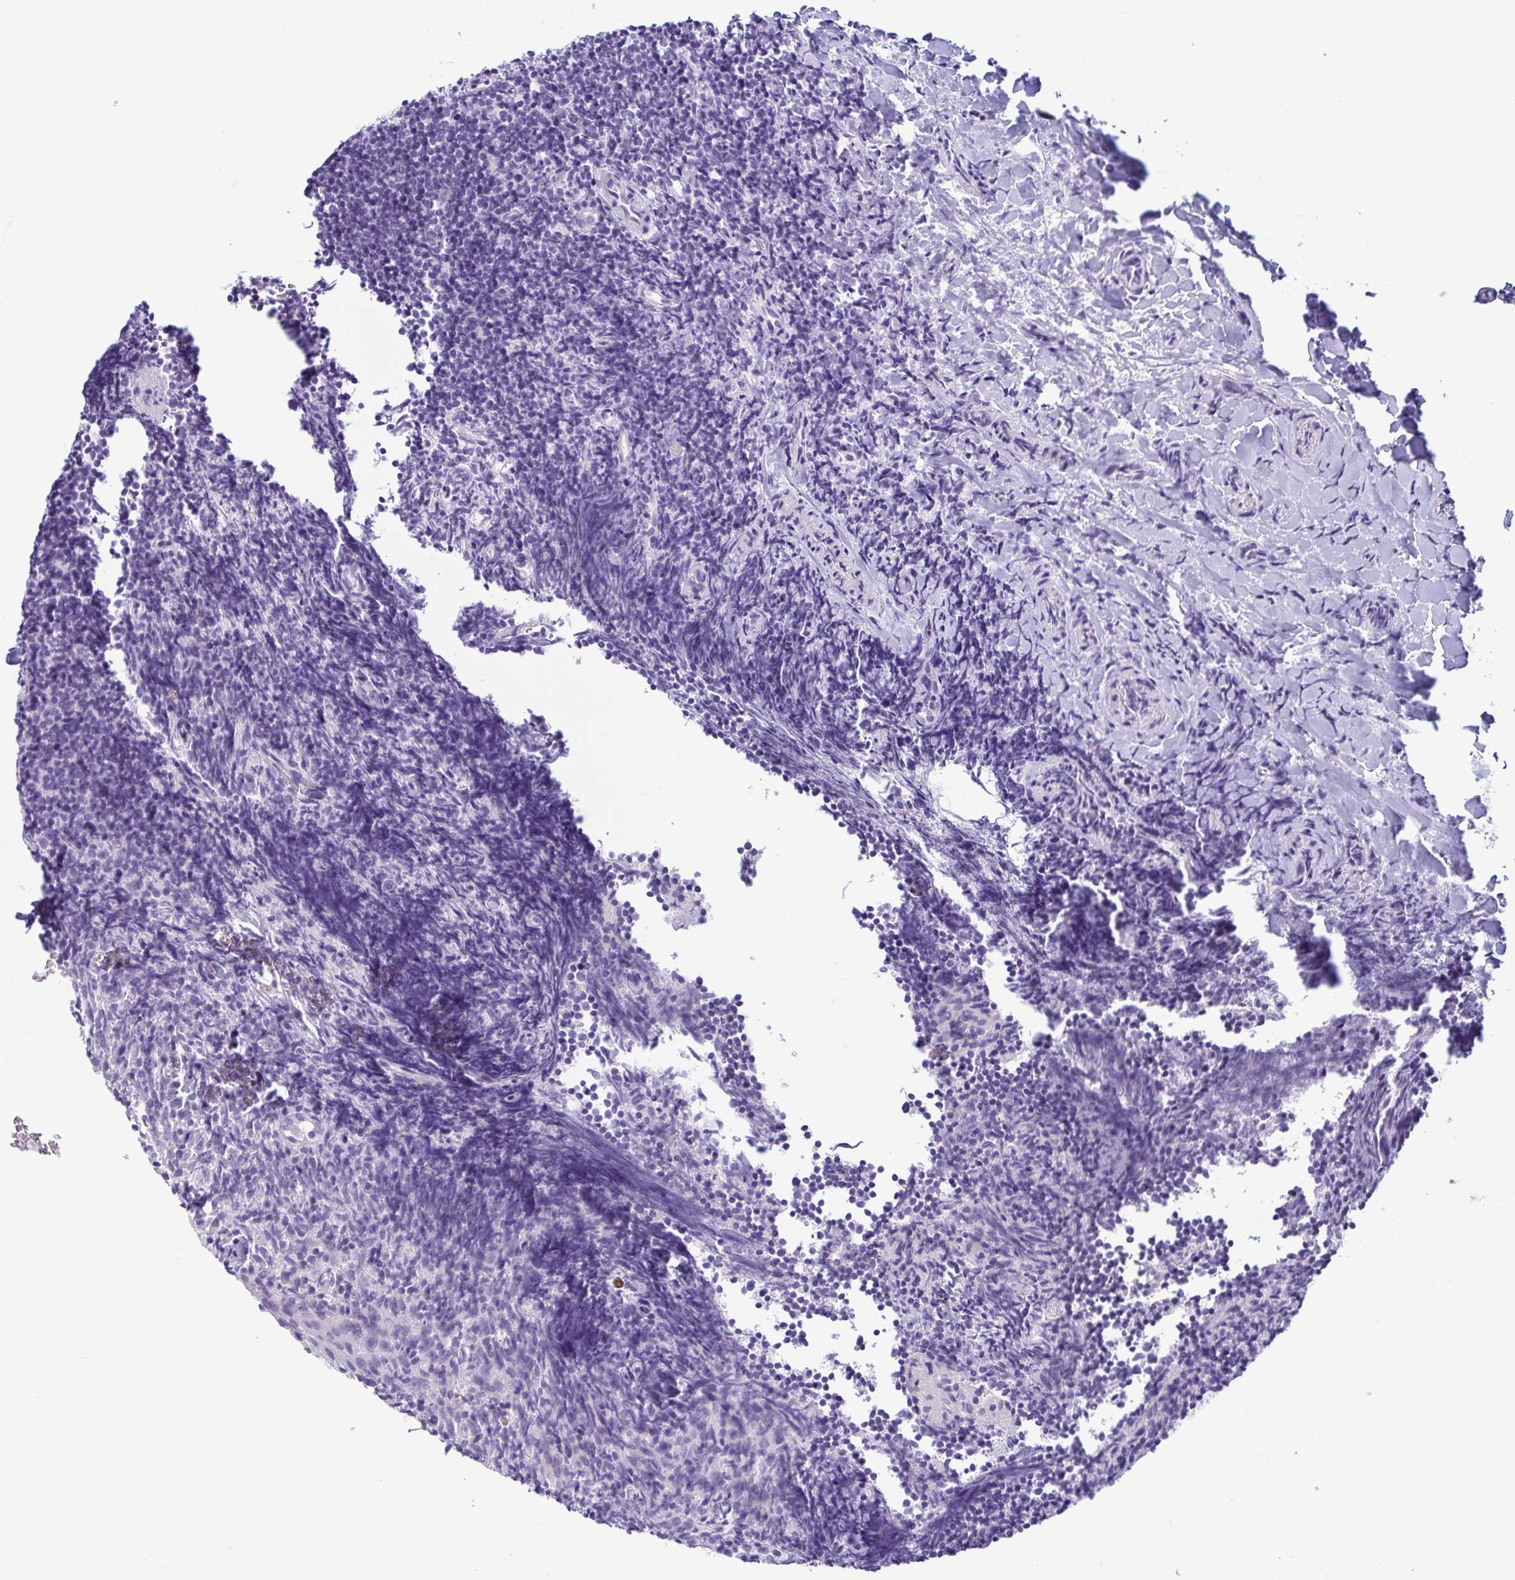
{"staining": {"intensity": "negative", "quantity": "none", "location": "none"}, "tissue": "tonsil", "cell_type": "Germinal center cells", "image_type": "normal", "snomed": [{"axis": "morphology", "description": "Normal tissue, NOS"}, {"axis": "topography", "description": "Tonsil"}], "caption": "Immunohistochemistry micrograph of benign tonsil stained for a protein (brown), which demonstrates no staining in germinal center cells.", "gene": "TNNI2", "patient": {"sex": "female", "age": 10}}